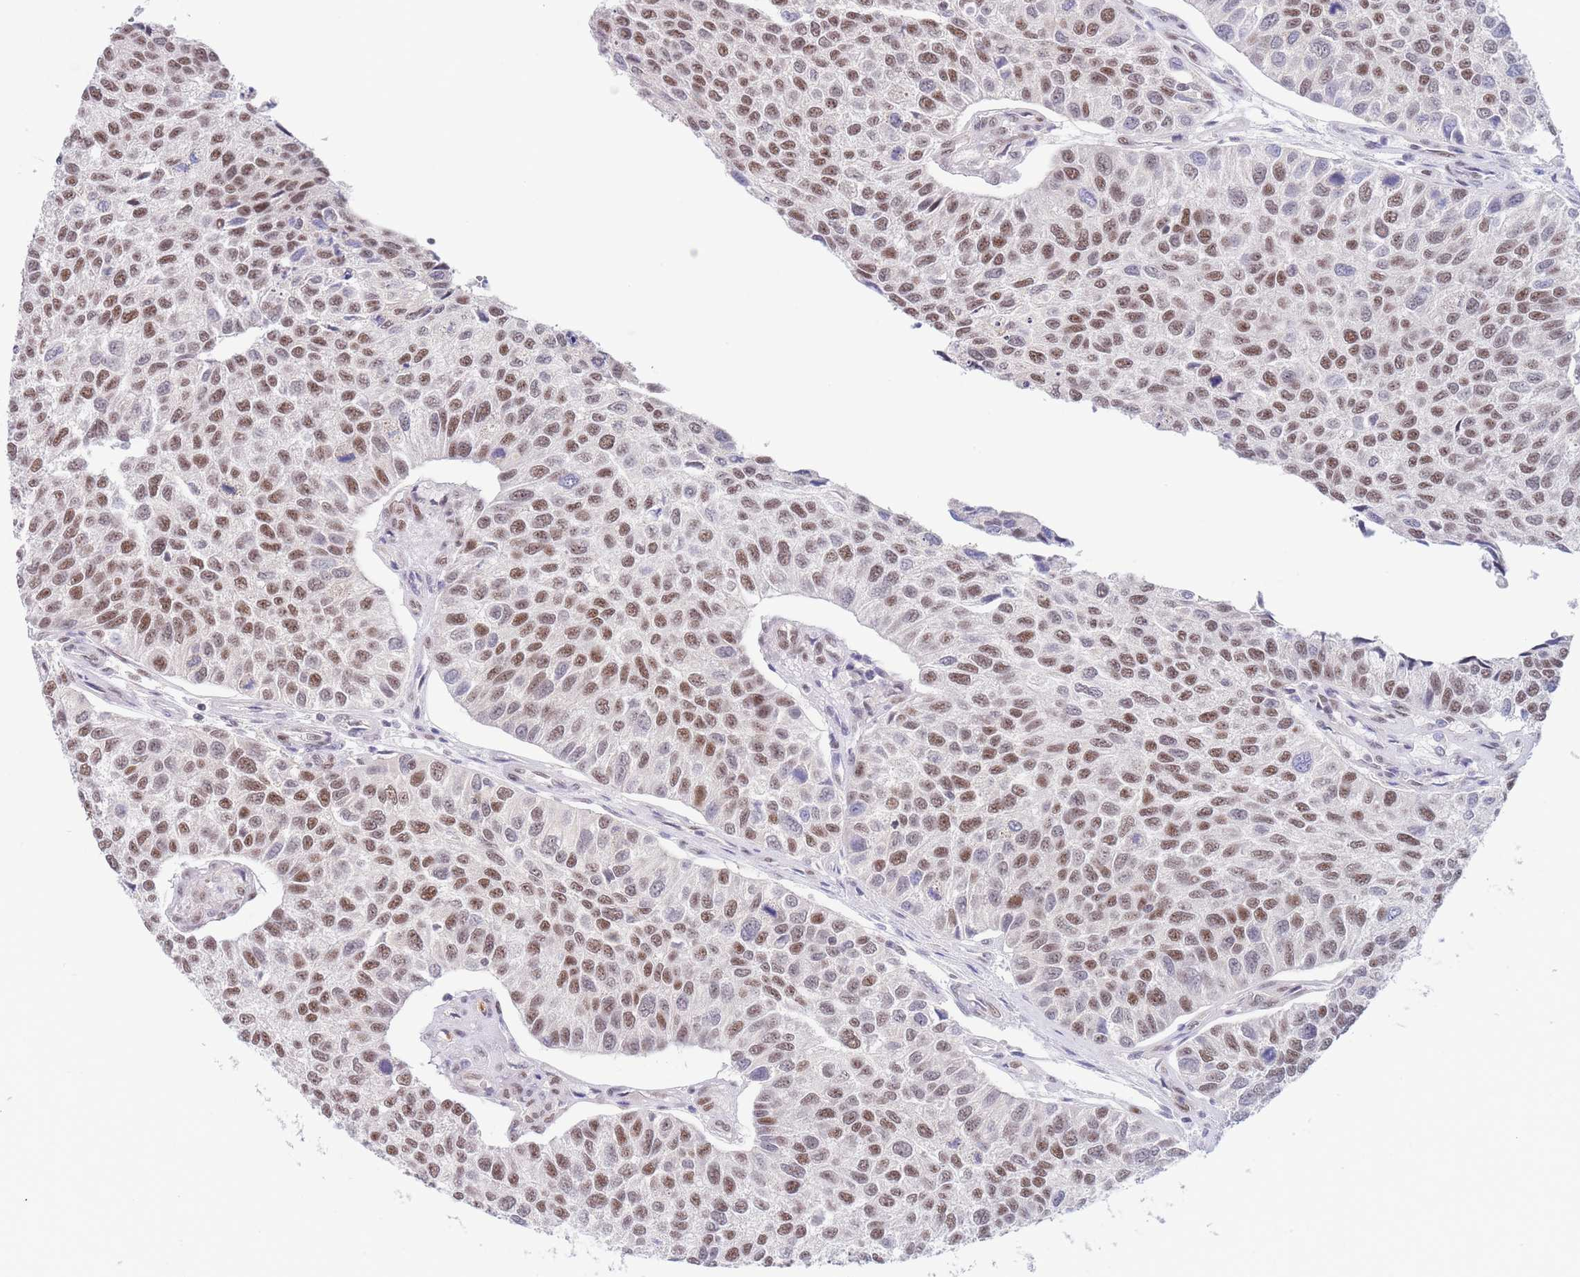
{"staining": {"intensity": "moderate", "quantity": ">75%", "location": "nuclear"}, "tissue": "urothelial cancer", "cell_type": "Tumor cells", "image_type": "cancer", "snomed": [{"axis": "morphology", "description": "Urothelial carcinoma, NOS"}, {"axis": "topography", "description": "Urinary bladder"}], "caption": "Immunohistochemical staining of transitional cell carcinoma shows medium levels of moderate nuclear staining in about >75% of tumor cells. Immunohistochemistry (ihc) stains the protein of interest in brown and the nuclei are stained blue.", "gene": "SMAD9", "patient": {"sex": "male", "age": 55}}